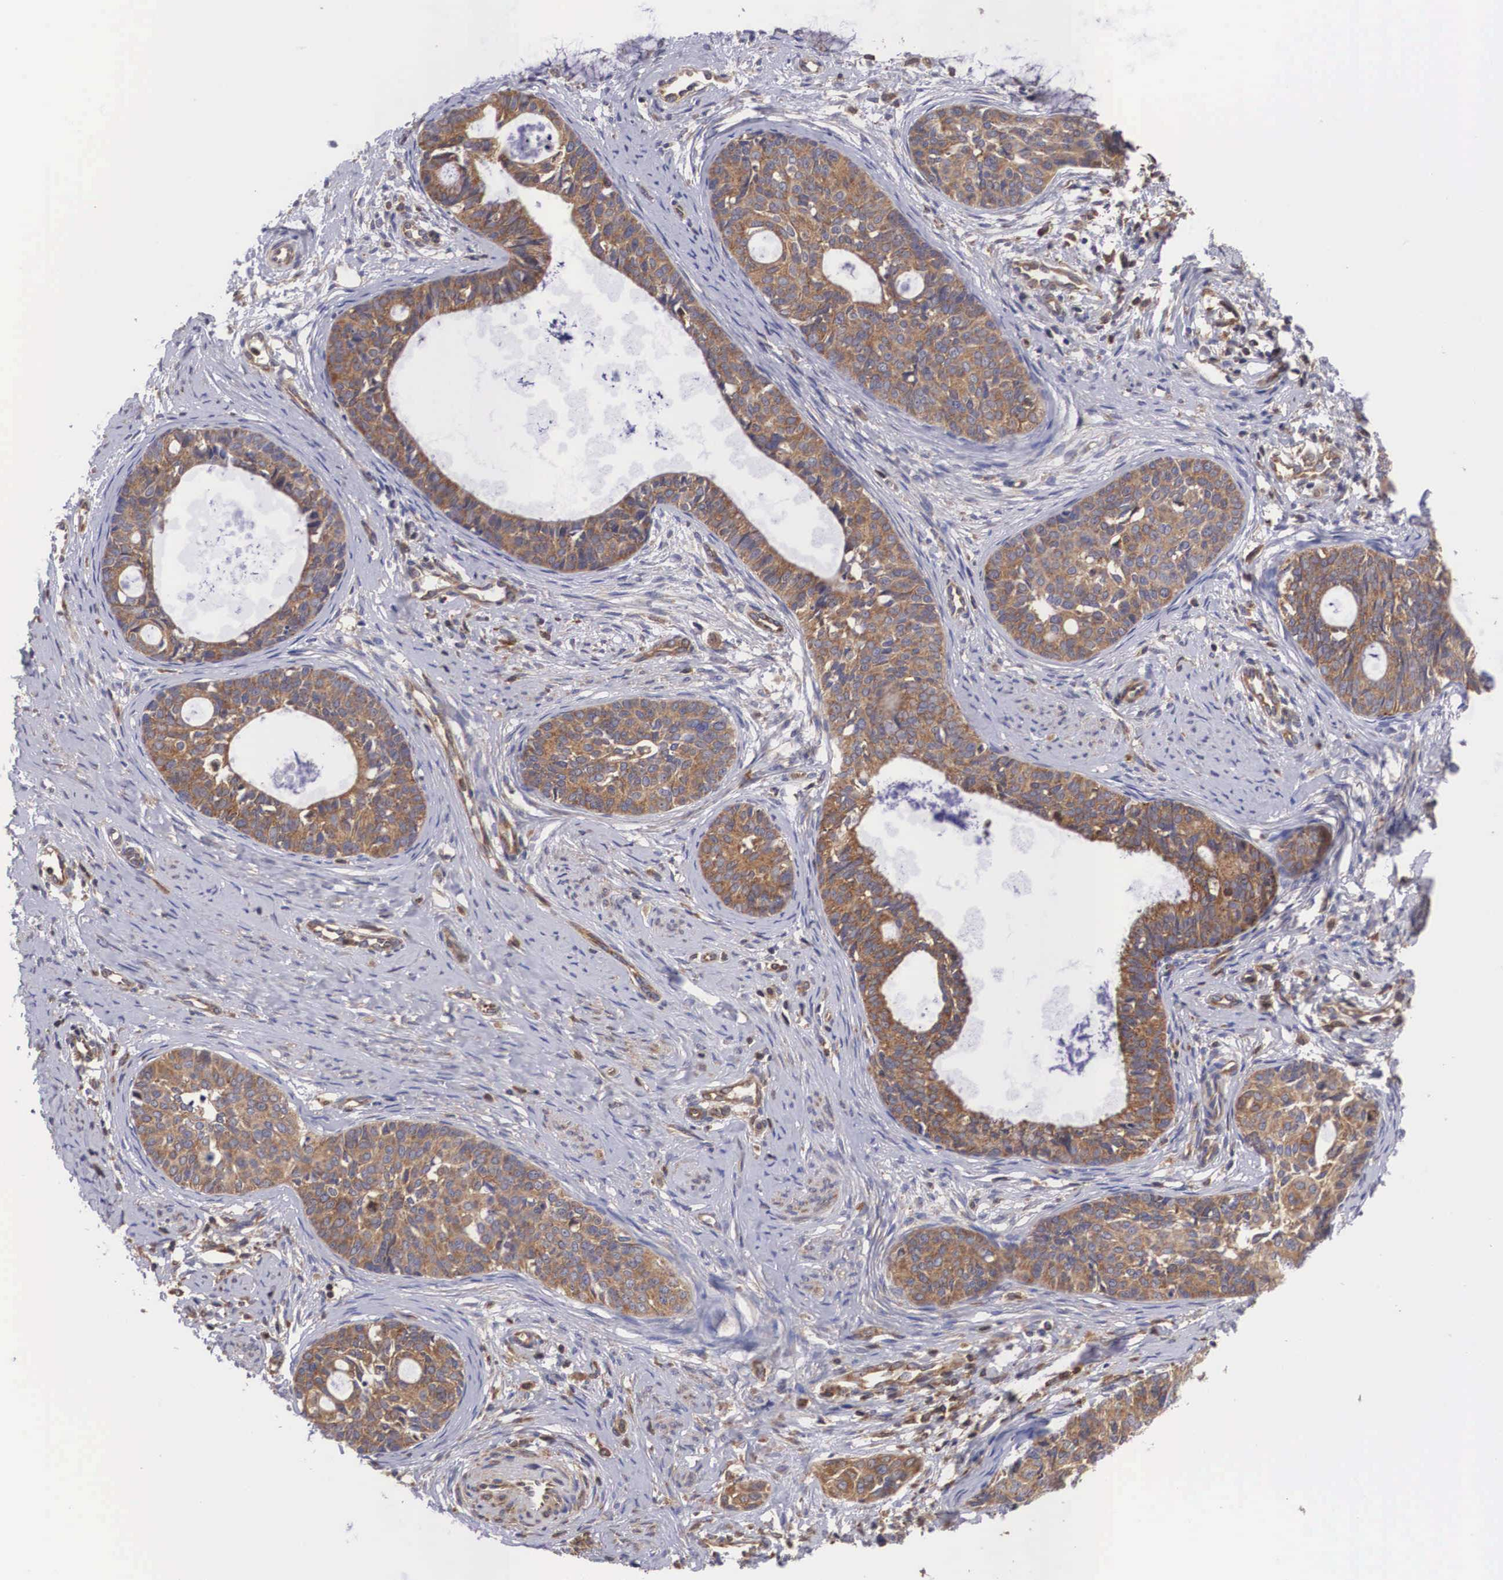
{"staining": {"intensity": "moderate", "quantity": ">75%", "location": "cytoplasmic/membranous"}, "tissue": "cervical cancer", "cell_type": "Tumor cells", "image_type": "cancer", "snomed": [{"axis": "morphology", "description": "Squamous cell carcinoma, NOS"}, {"axis": "topography", "description": "Cervix"}], "caption": "Moderate cytoplasmic/membranous expression for a protein is identified in about >75% of tumor cells of cervical squamous cell carcinoma using IHC.", "gene": "DHRS1", "patient": {"sex": "female", "age": 34}}